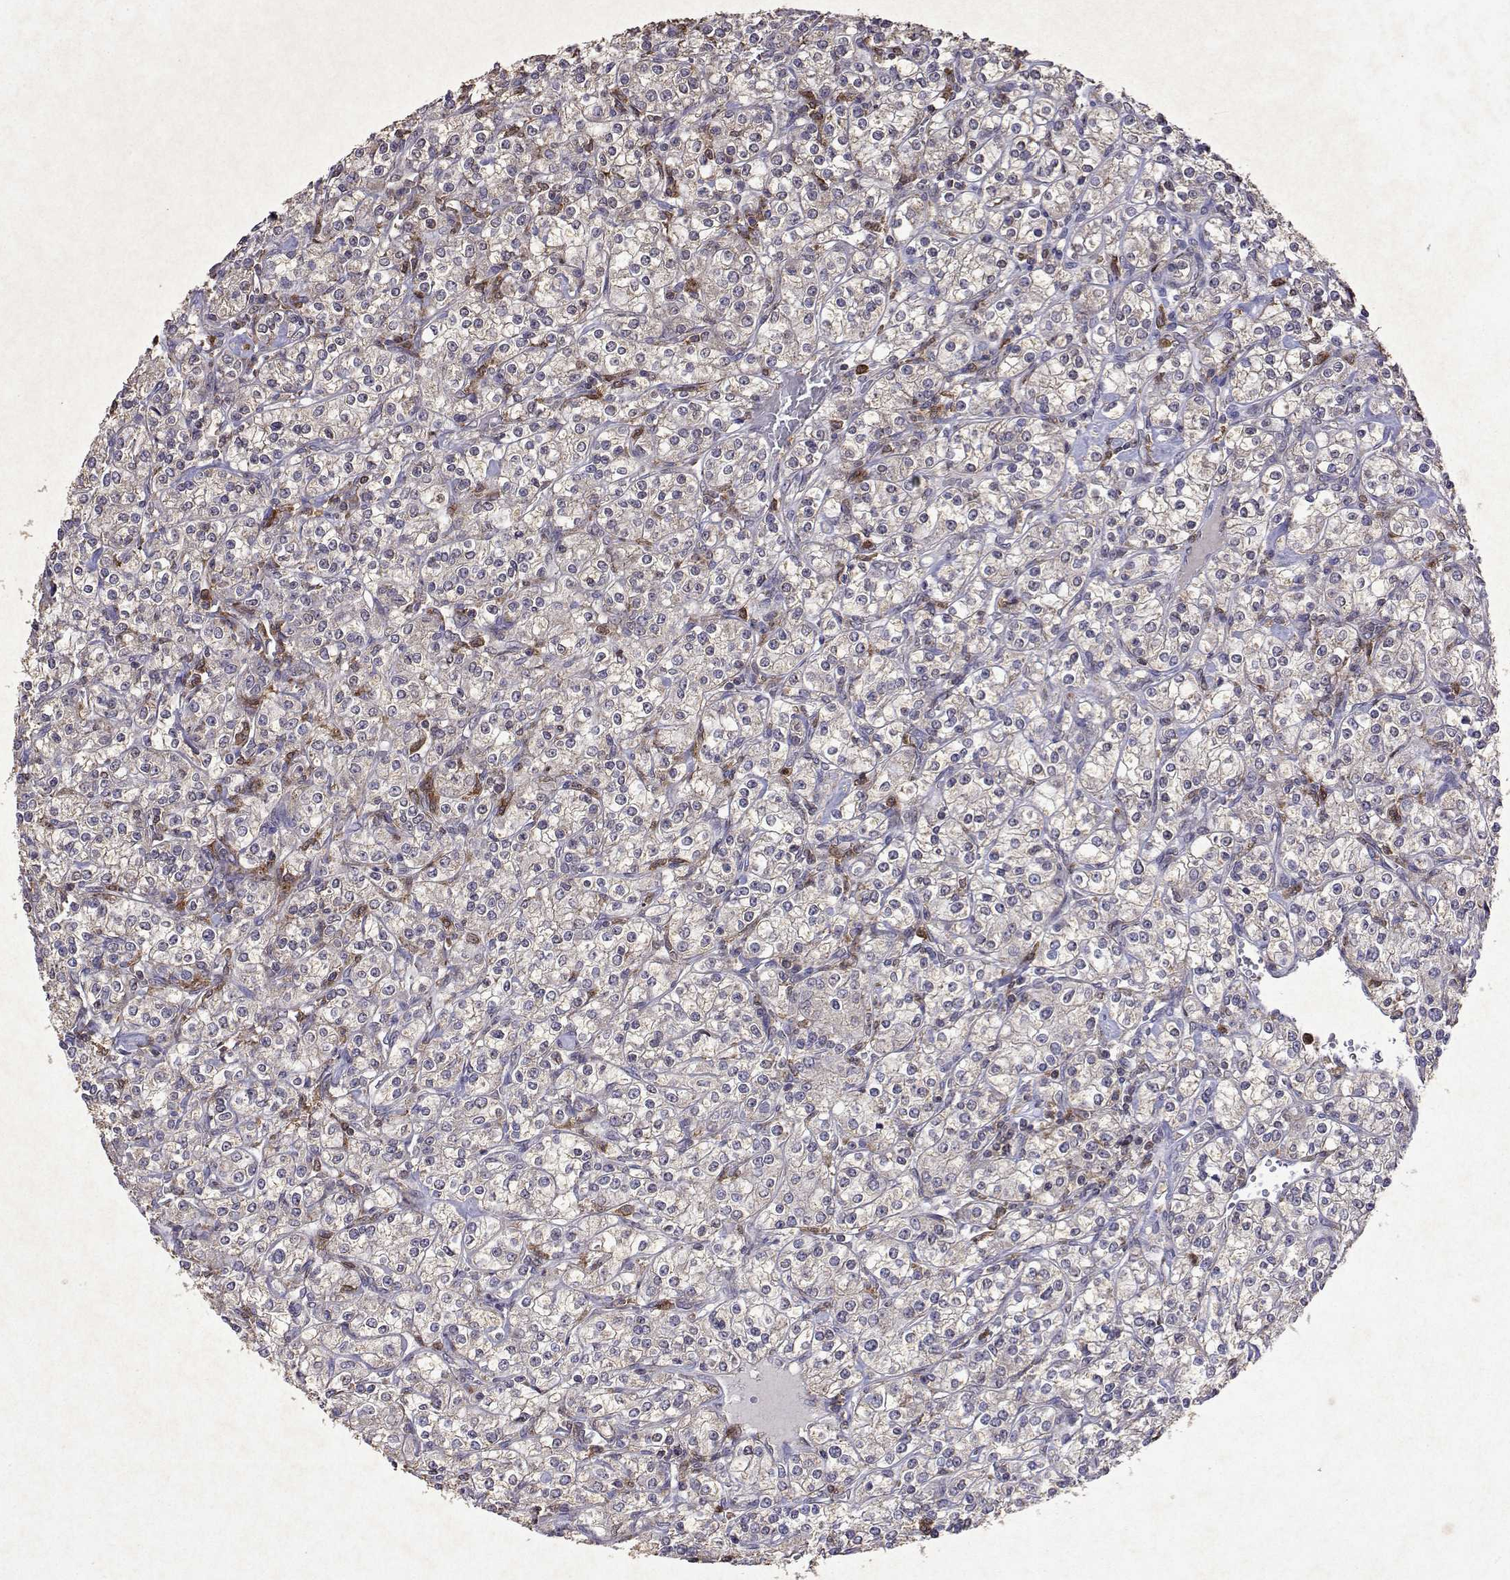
{"staining": {"intensity": "negative", "quantity": "none", "location": "none"}, "tissue": "renal cancer", "cell_type": "Tumor cells", "image_type": "cancer", "snomed": [{"axis": "morphology", "description": "Adenocarcinoma, NOS"}, {"axis": "topography", "description": "Kidney"}], "caption": "IHC of renal cancer (adenocarcinoma) displays no expression in tumor cells.", "gene": "APAF1", "patient": {"sex": "male", "age": 77}}